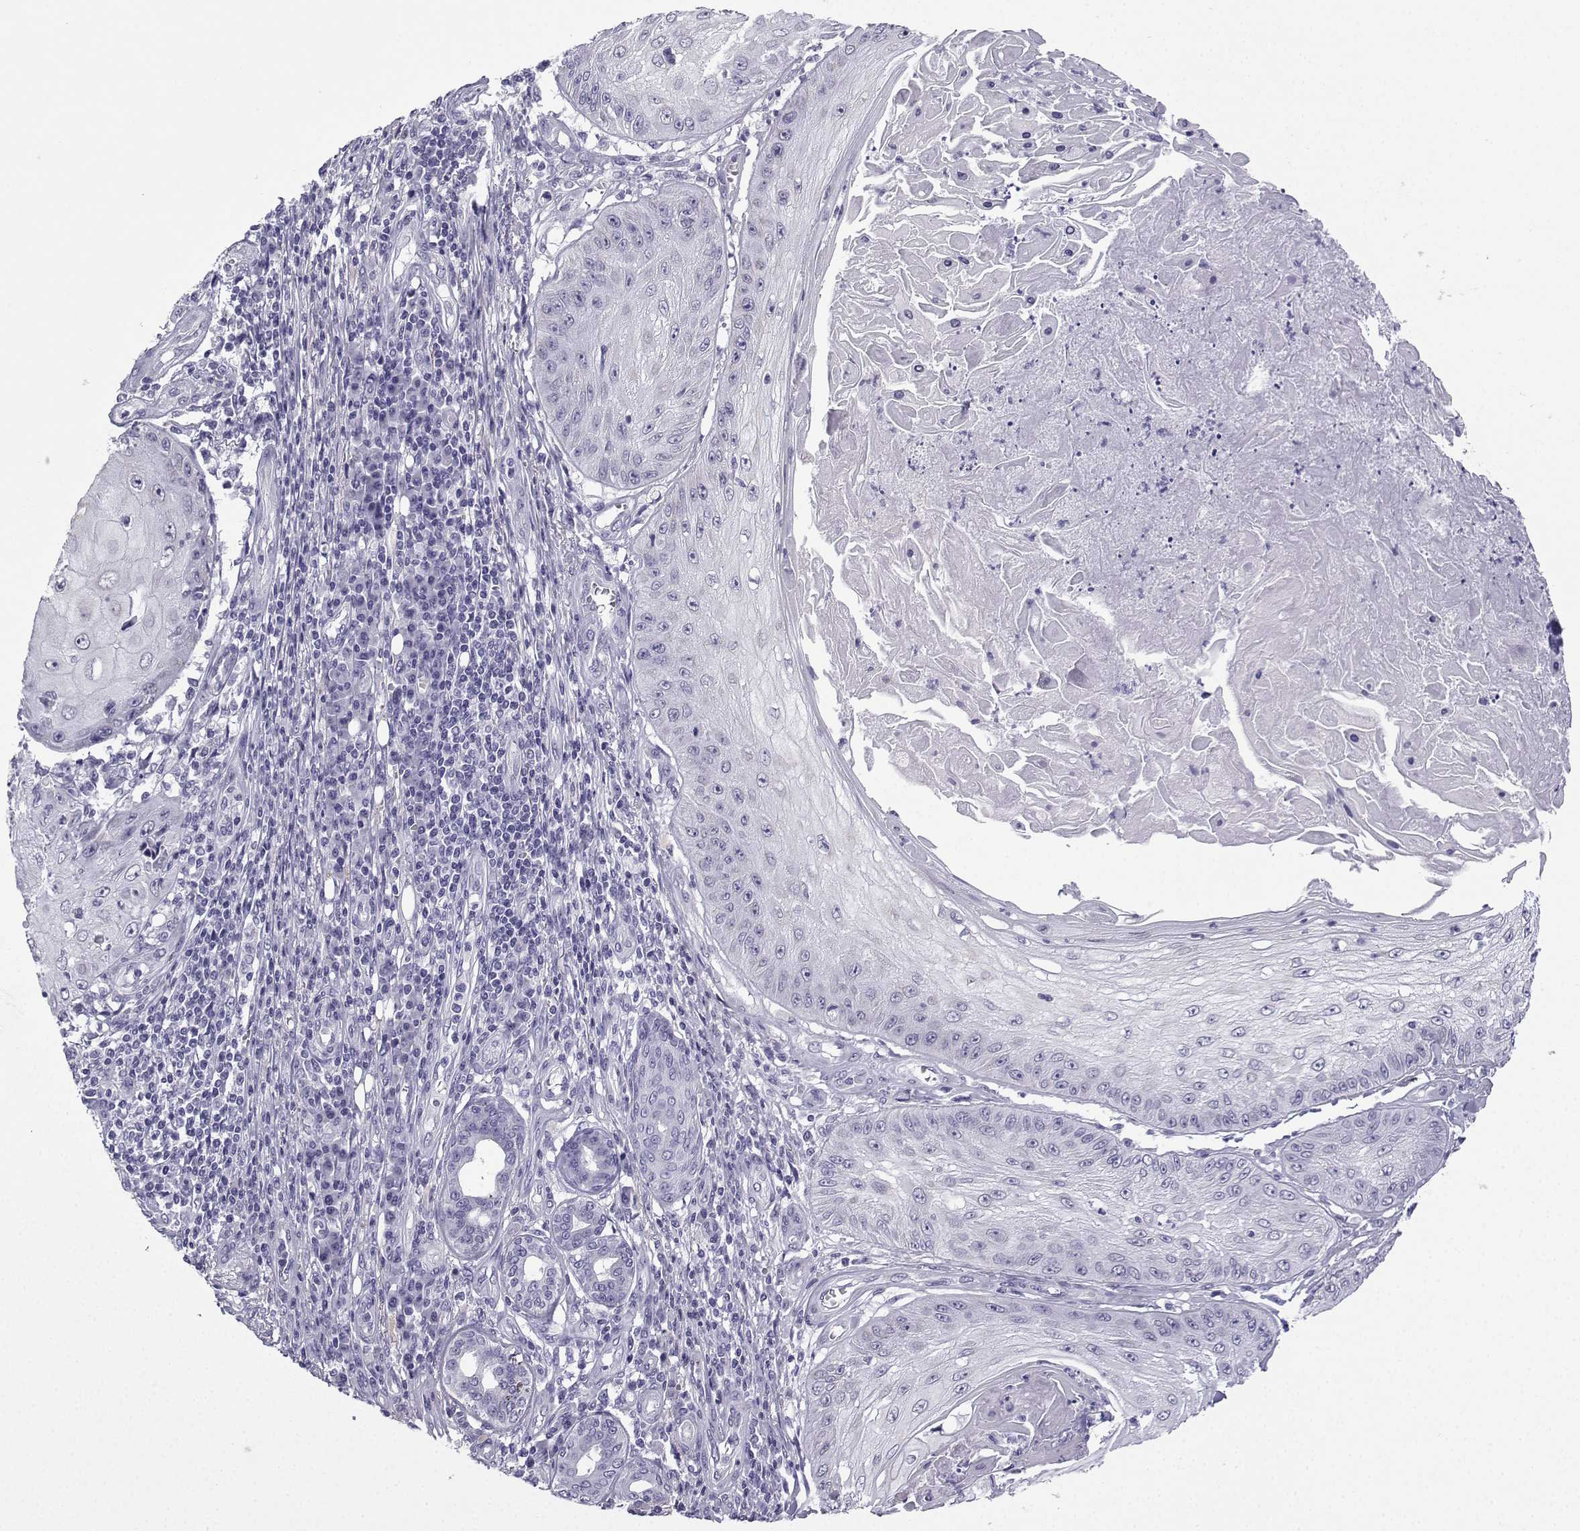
{"staining": {"intensity": "negative", "quantity": "none", "location": "none"}, "tissue": "skin cancer", "cell_type": "Tumor cells", "image_type": "cancer", "snomed": [{"axis": "morphology", "description": "Squamous cell carcinoma, NOS"}, {"axis": "topography", "description": "Skin"}], "caption": "Immunohistochemistry (IHC) micrograph of squamous cell carcinoma (skin) stained for a protein (brown), which shows no expression in tumor cells.", "gene": "ACRBP", "patient": {"sex": "male", "age": 70}}